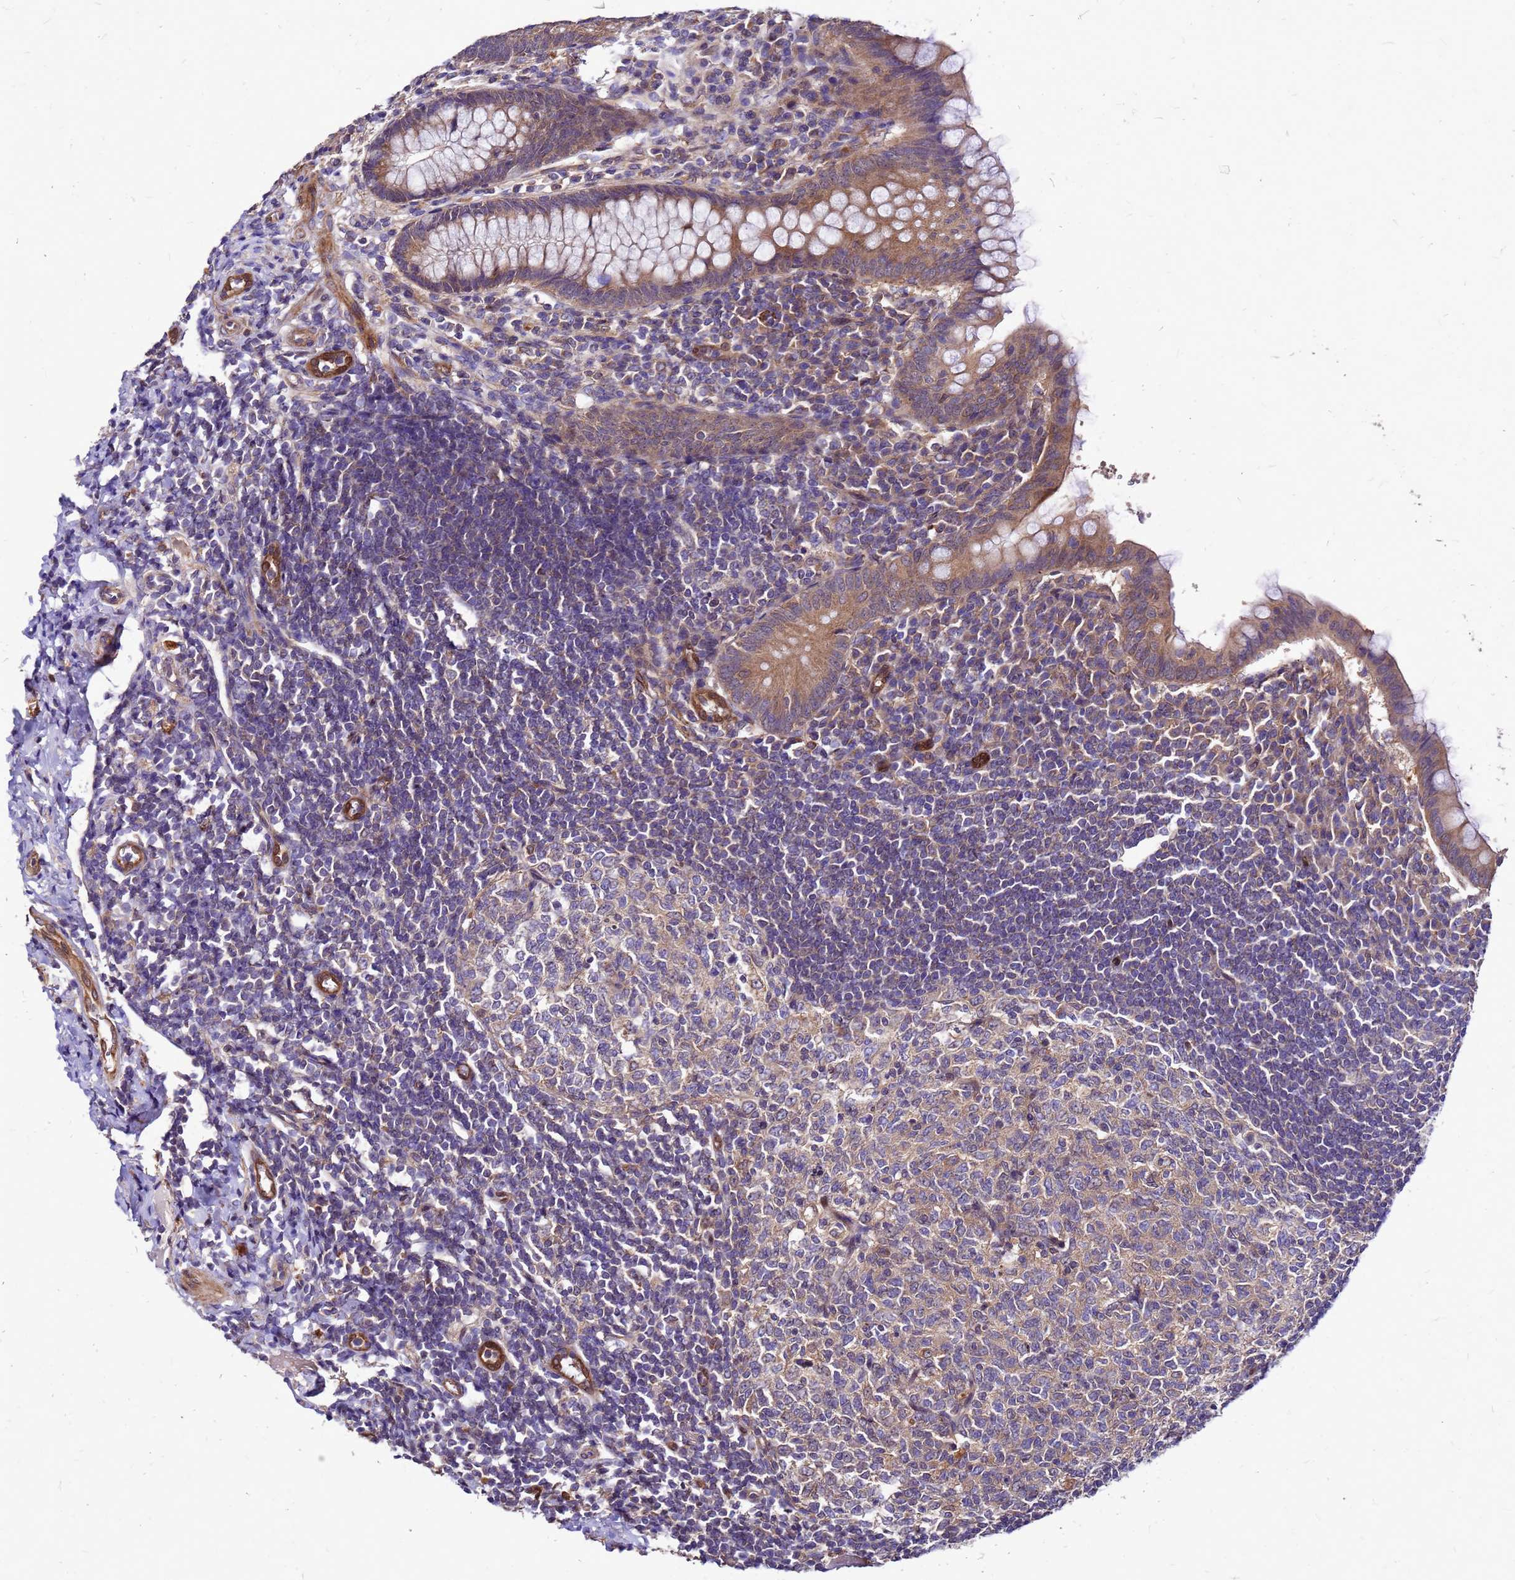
{"staining": {"intensity": "moderate", "quantity": ">75%", "location": "cytoplasmic/membranous"}, "tissue": "appendix", "cell_type": "Glandular cells", "image_type": "normal", "snomed": [{"axis": "morphology", "description": "Normal tissue, NOS"}, {"axis": "topography", "description": "Appendix"}], "caption": "IHC (DAB (3,3'-diaminobenzidine)) staining of normal human appendix demonstrates moderate cytoplasmic/membranous protein staining in approximately >75% of glandular cells. Immunohistochemistry stains the protein of interest in brown and the nuclei are stained blue.", "gene": "DUSP23", "patient": {"sex": "female", "age": 33}}